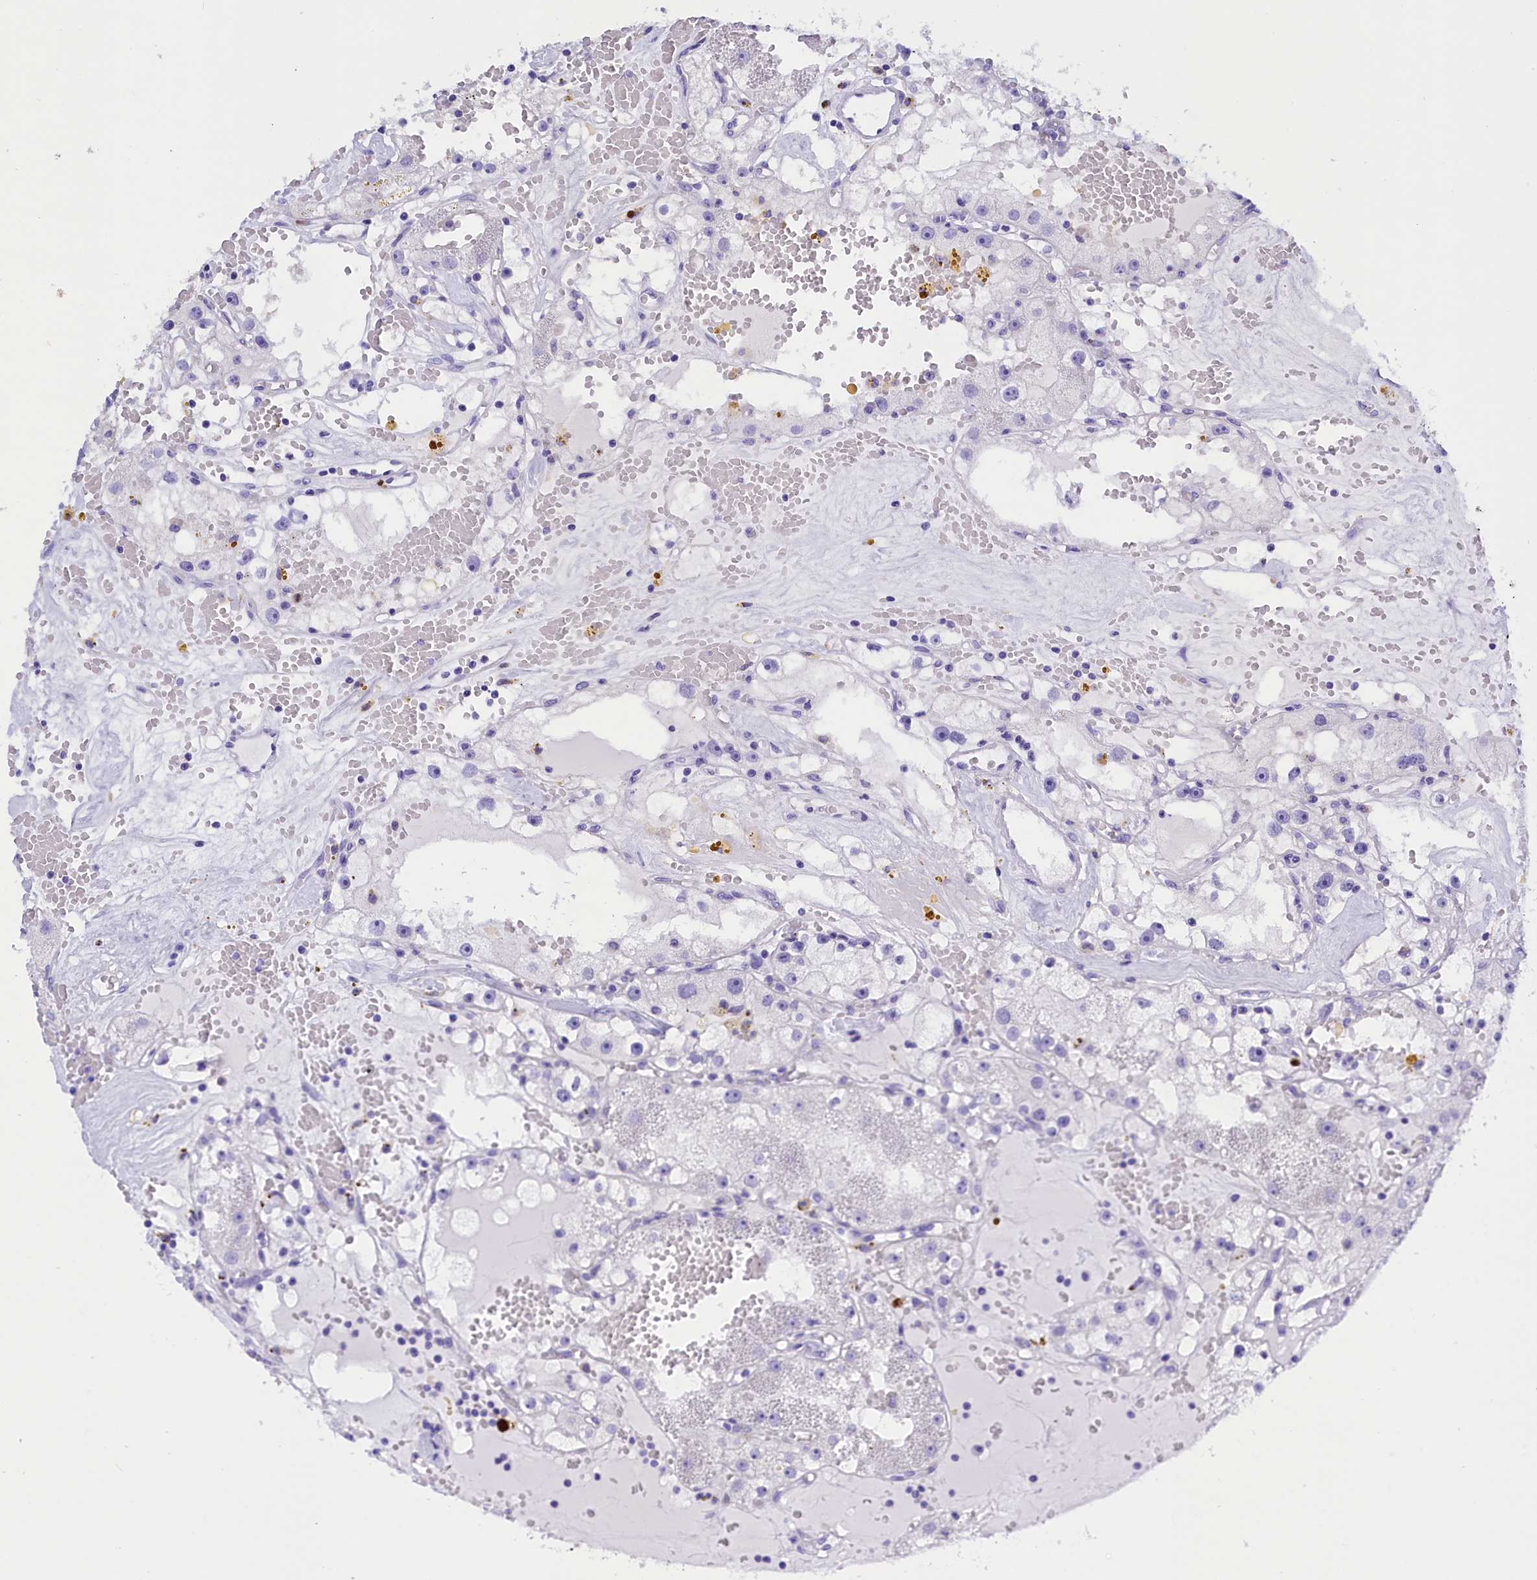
{"staining": {"intensity": "negative", "quantity": "none", "location": "none"}, "tissue": "renal cancer", "cell_type": "Tumor cells", "image_type": "cancer", "snomed": [{"axis": "morphology", "description": "Adenocarcinoma, NOS"}, {"axis": "topography", "description": "Kidney"}], "caption": "High power microscopy micrograph of an IHC histopathology image of renal adenocarcinoma, revealing no significant expression in tumor cells.", "gene": "CLC", "patient": {"sex": "male", "age": 56}}